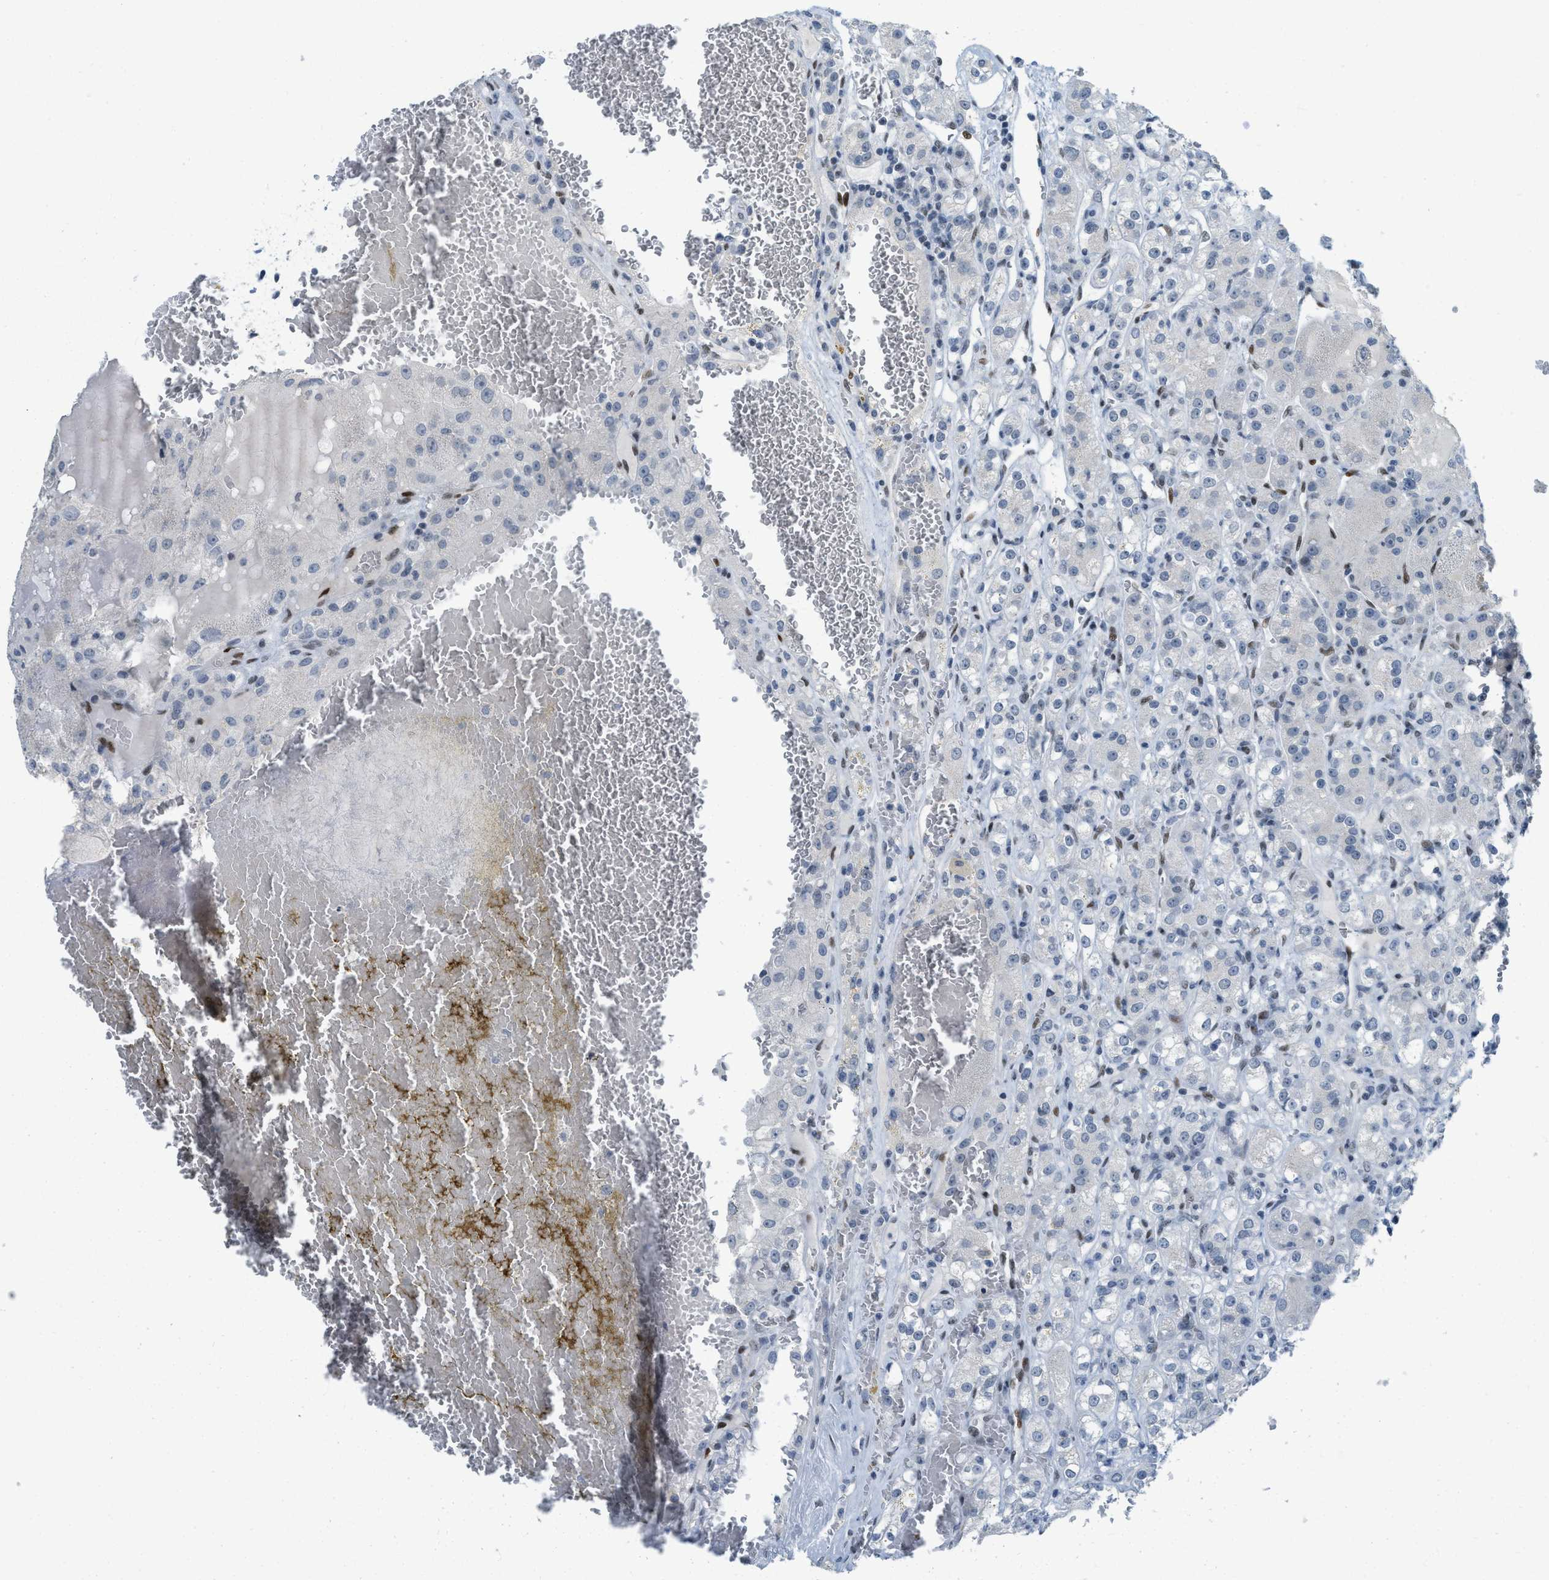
{"staining": {"intensity": "negative", "quantity": "none", "location": "none"}, "tissue": "renal cancer", "cell_type": "Tumor cells", "image_type": "cancer", "snomed": [{"axis": "morphology", "description": "Normal tissue, NOS"}, {"axis": "morphology", "description": "Adenocarcinoma, NOS"}, {"axis": "topography", "description": "Kidney"}], "caption": "DAB (3,3'-diaminobenzidine) immunohistochemical staining of renal adenocarcinoma reveals no significant positivity in tumor cells. (IHC, brightfield microscopy, high magnification).", "gene": "PBX1", "patient": {"sex": "male", "age": 61}}